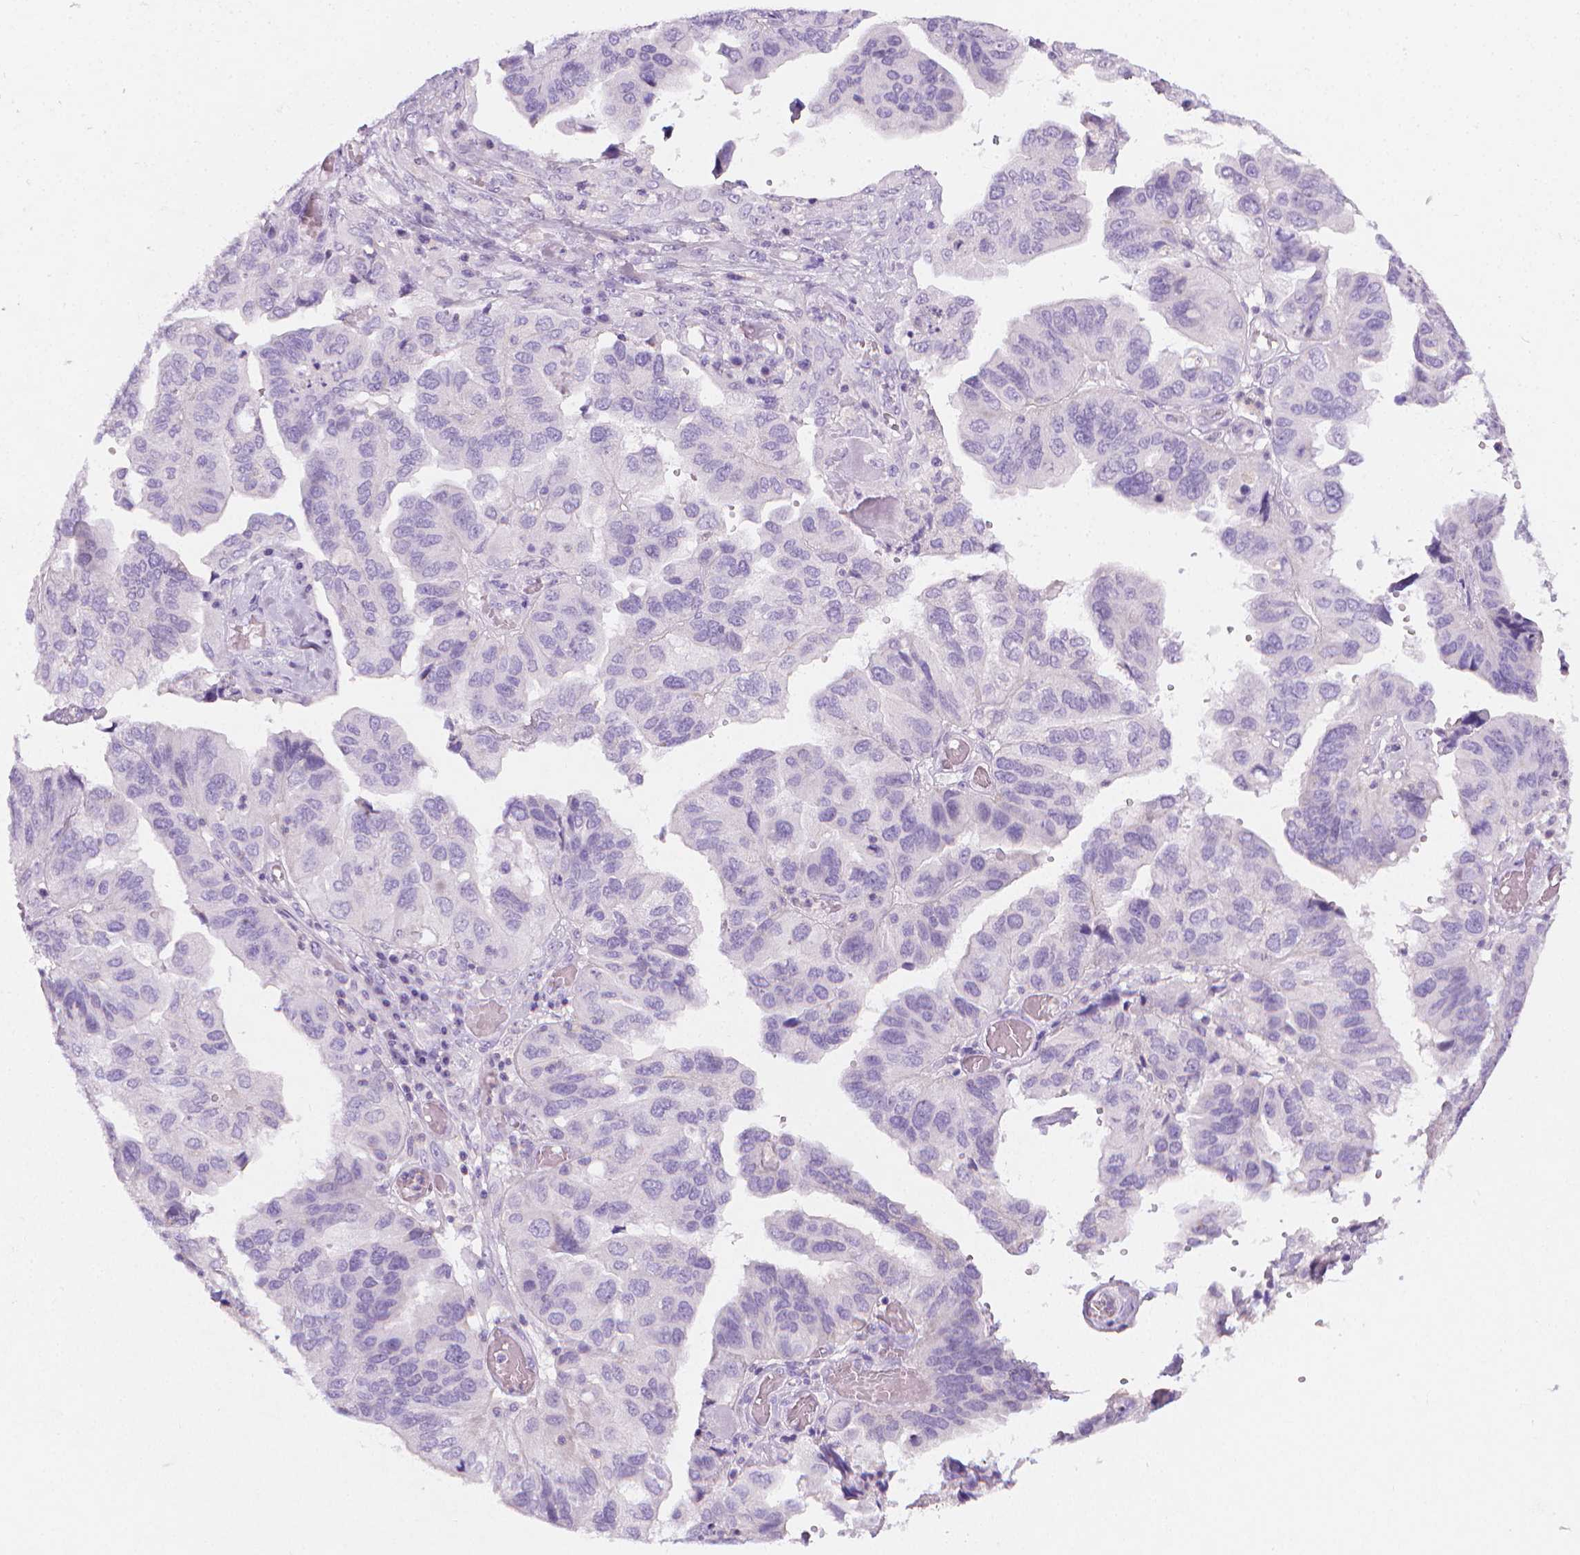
{"staining": {"intensity": "negative", "quantity": "none", "location": "none"}, "tissue": "ovarian cancer", "cell_type": "Tumor cells", "image_type": "cancer", "snomed": [{"axis": "morphology", "description": "Cystadenocarcinoma, serous, NOS"}, {"axis": "topography", "description": "Ovary"}], "caption": "Protein analysis of ovarian cancer (serous cystadenocarcinoma) reveals no significant positivity in tumor cells.", "gene": "DCAF8L1", "patient": {"sex": "female", "age": 79}}